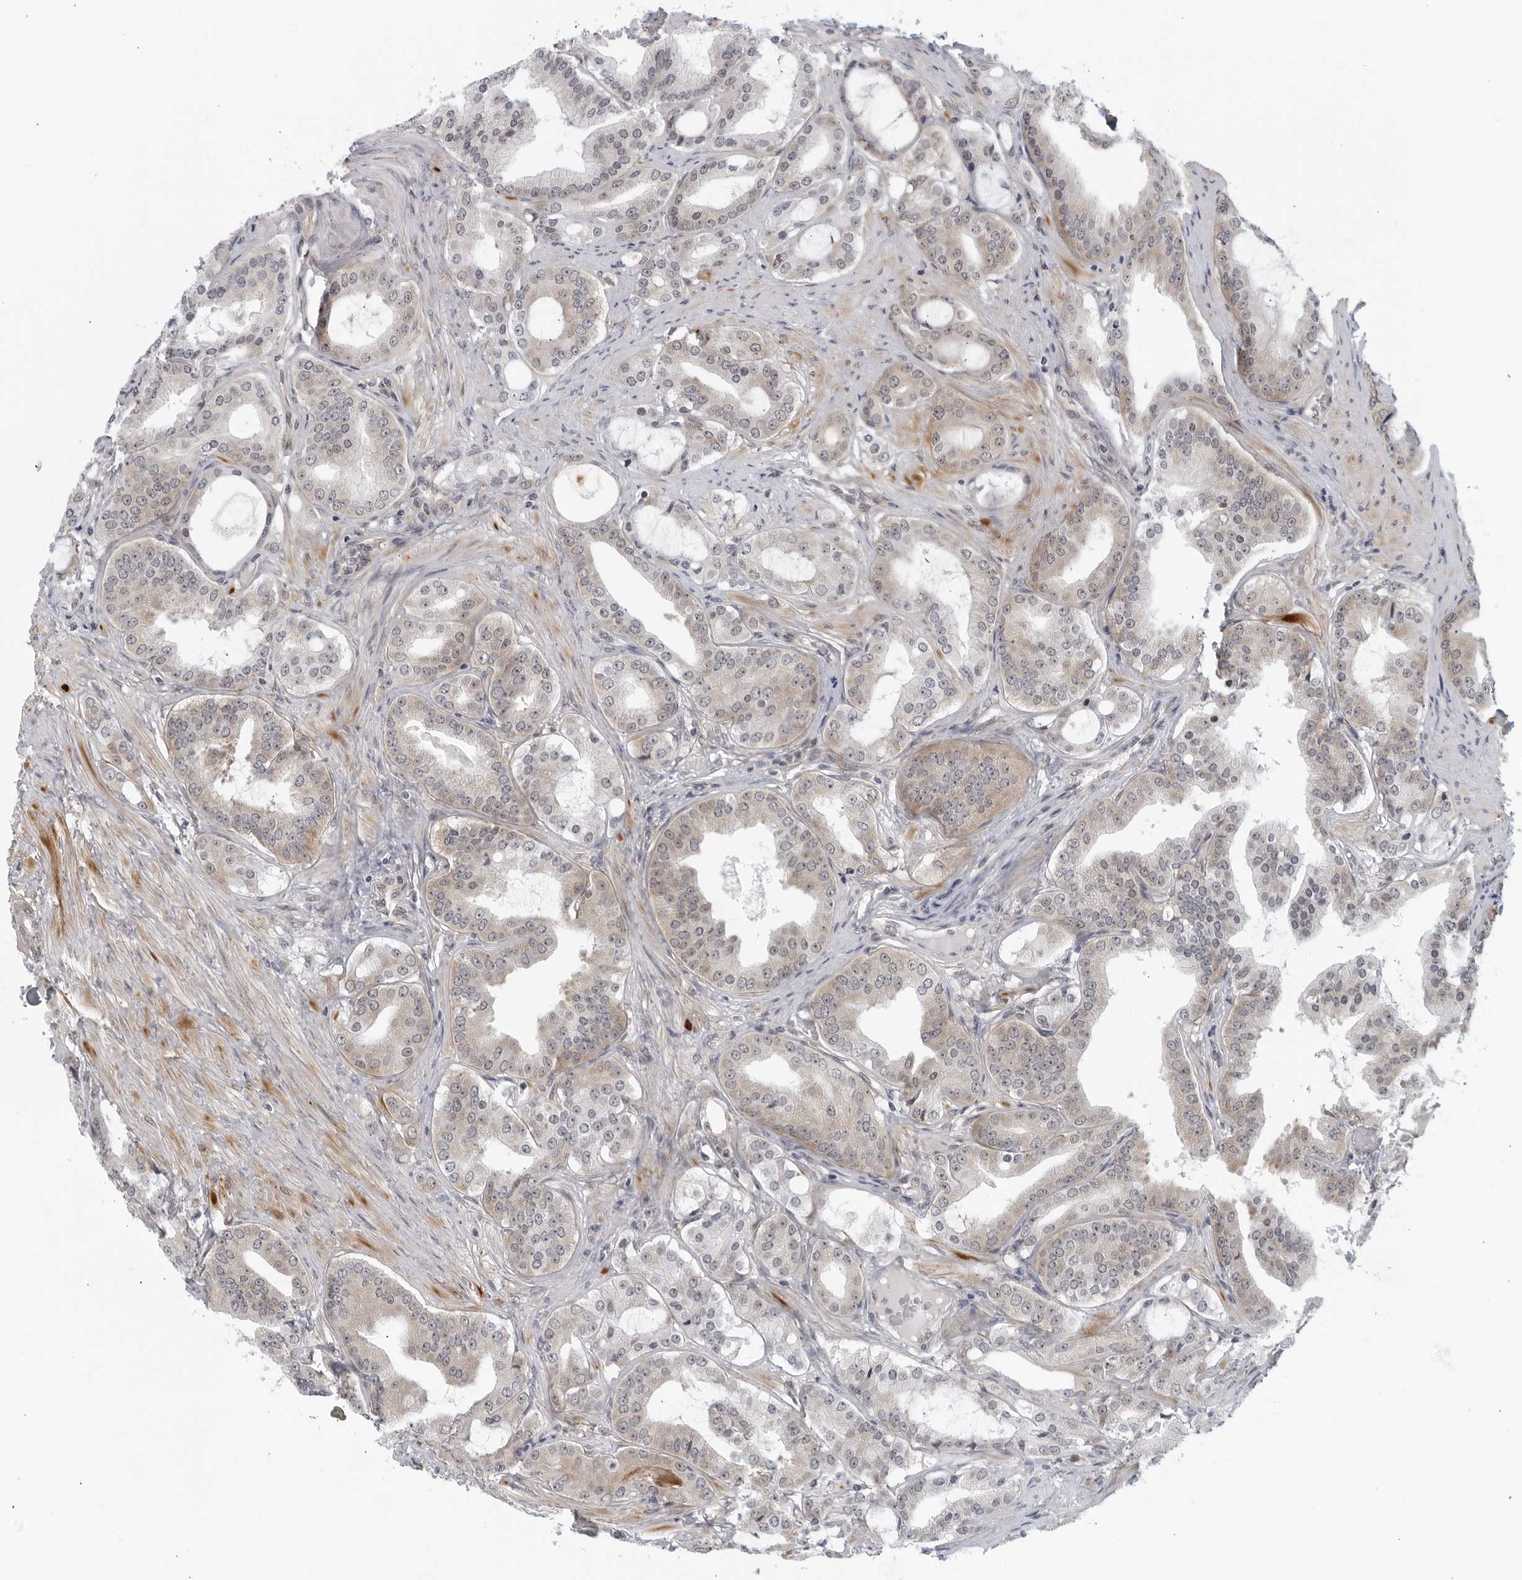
{"staining": {"intensity": "negative", "quantity": "none", "location": "none"}, "tissue": "prostate cancer", "cell_type": "Tumor cells", "image_type": "cancer", "snomed": [{"axis": "morphology", "description": "Adenocarcinoma, High grade"}, {"axis": "topography", "description": "Prostate"}], "caption": "This is an IHC photomicrograph of human prostate cancer (high-grade adenocarcinoma). There is no staining in tumor cells.", "gene": "RC3H1", "patient": {"sex": "male", "age": 60}}